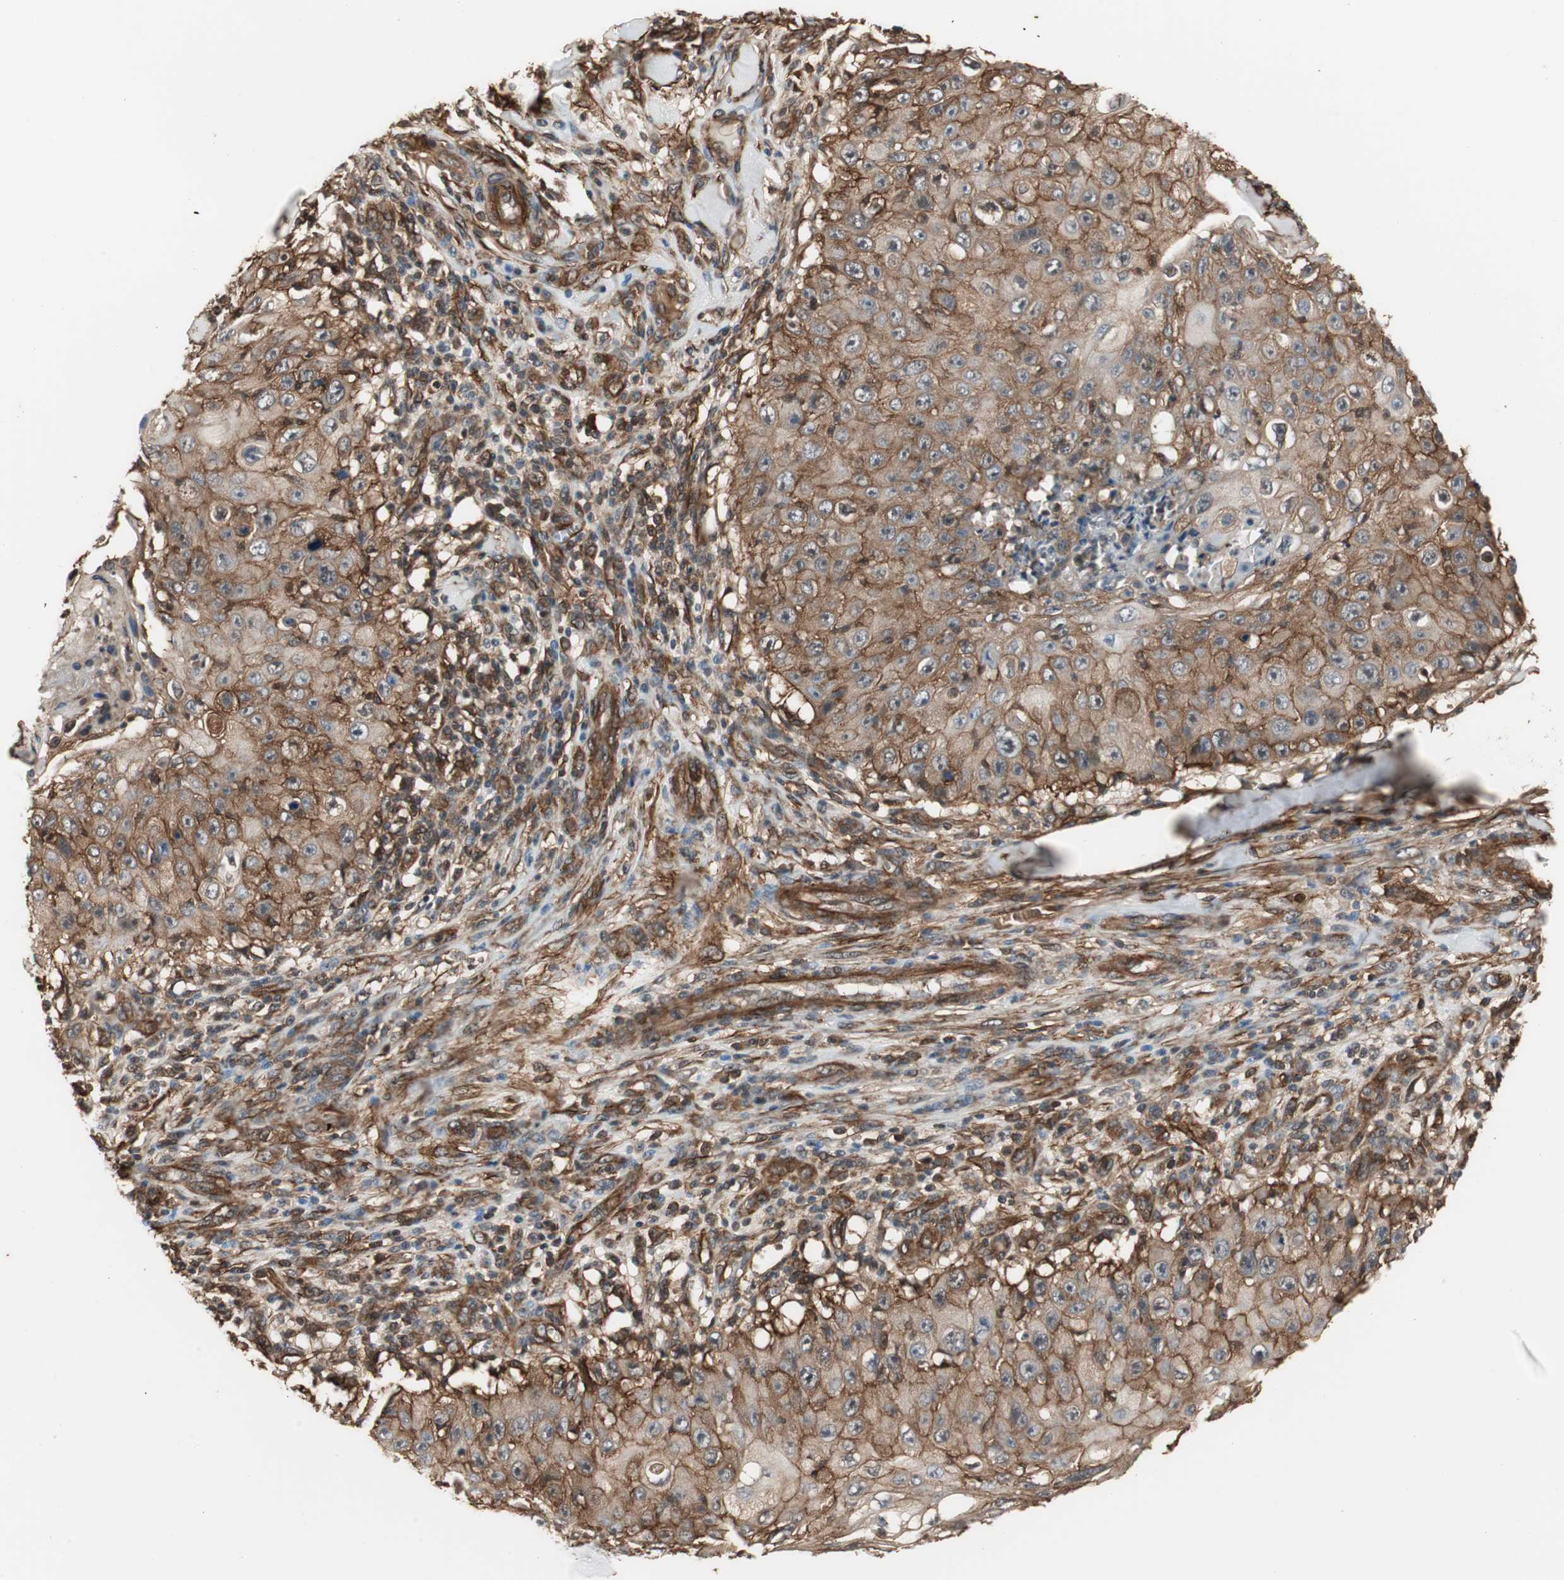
{"staining": {"intensity": "moderate", "quantity": ">75%", "location": "cytoplasmic/membranous"}, "tissue": "skin cancer", "cell_type": "Tumor cells", "image_type": "cancer", "snomed": [{"axis": "morphology", "description": "Squamous cell carcinoma, NOS"}, {"axis": "topography", "description": "Skin"}], "caption": "Moderate cytoplasmic/membranous positivity is present in about >75% of tumor cells in squamous cell carcinoma (skin).", "gene": "PTPN11", "patient": {"sex": "male", "age": 86}}